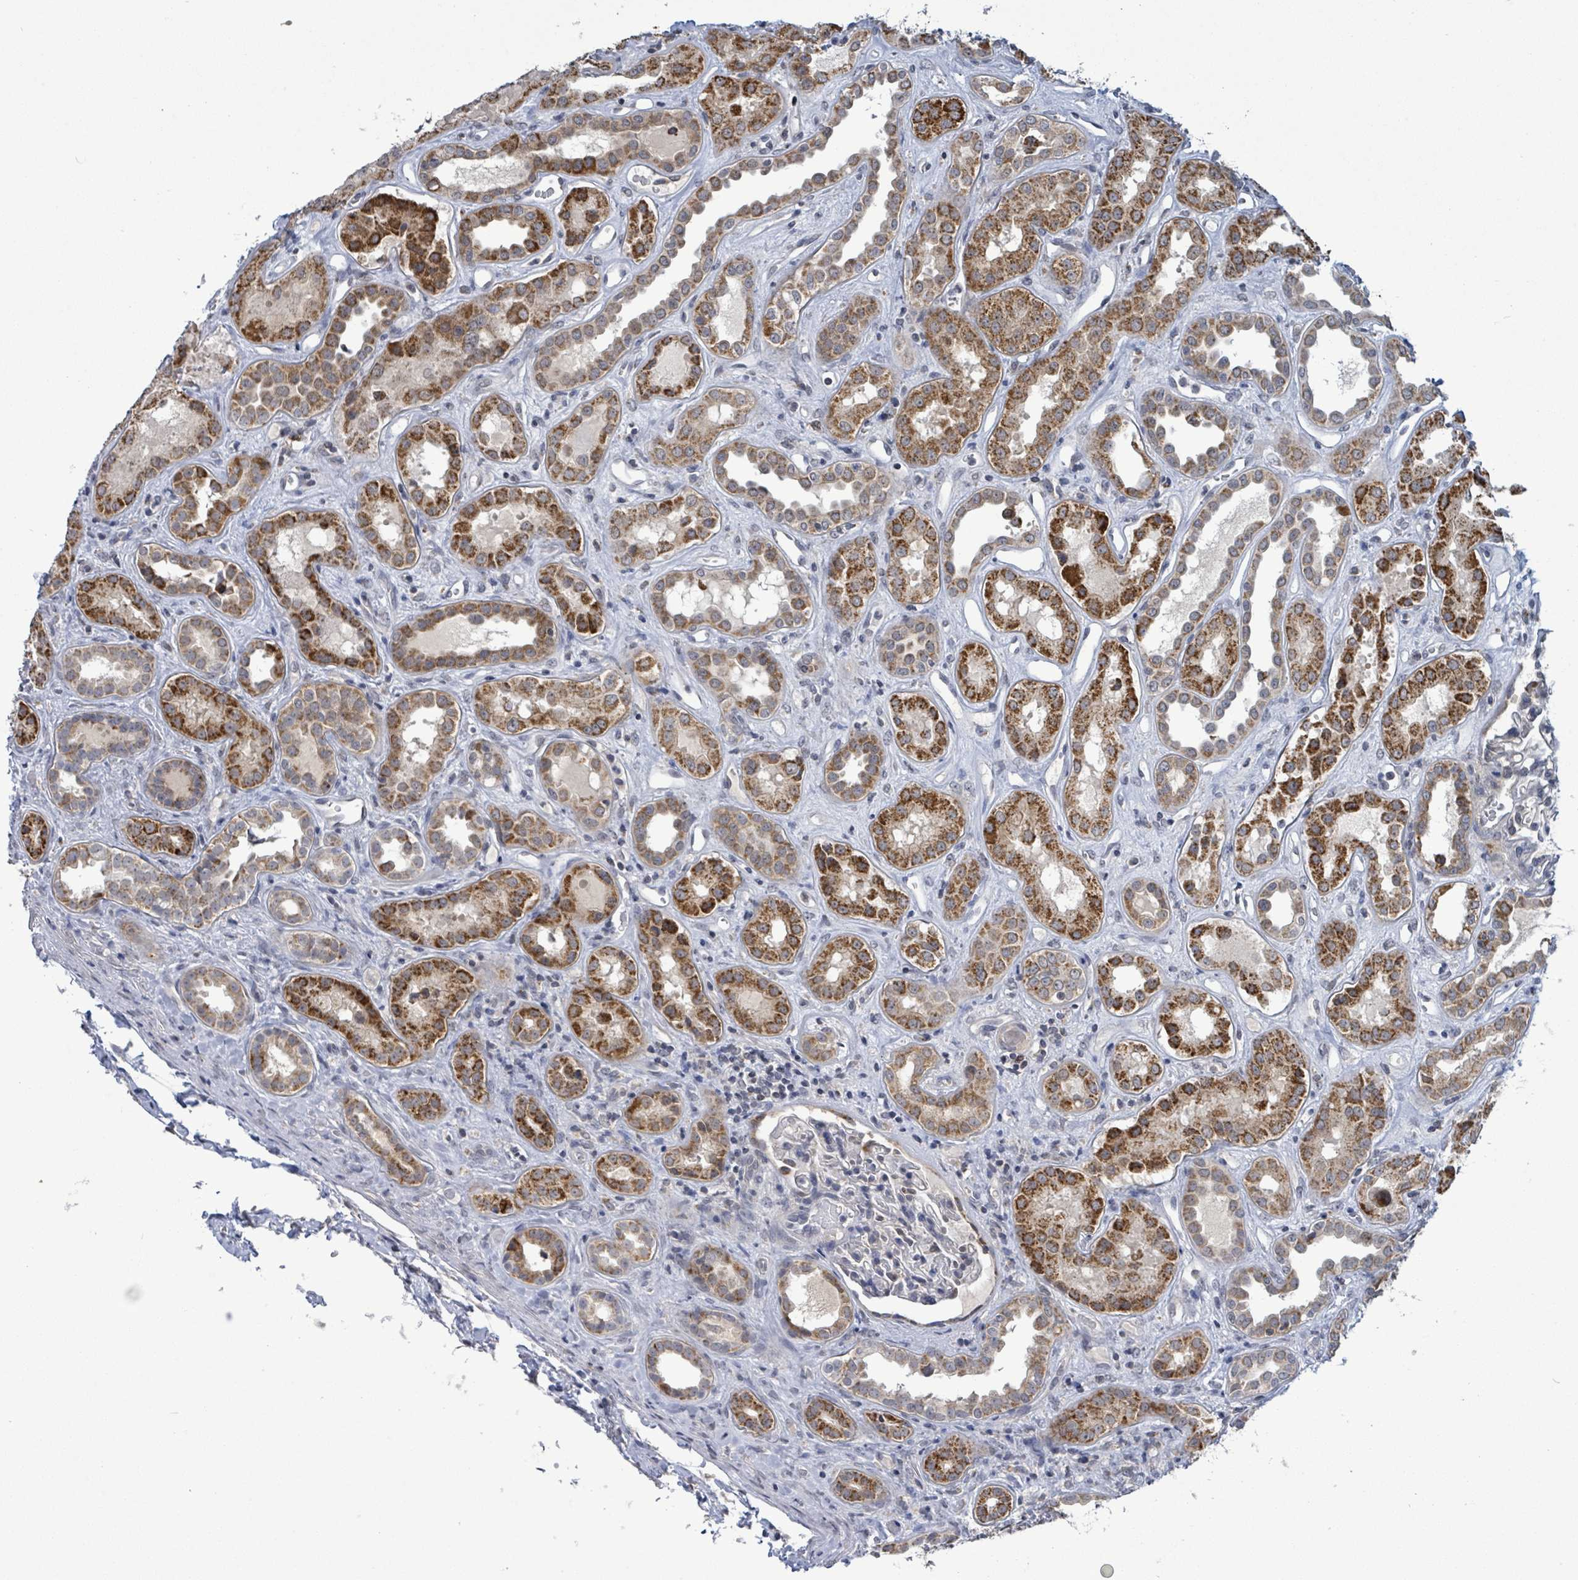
{"staining": {"intensity": "weak", "quantity": "<25%", "location": "cytoplasmic/membranous"}, "tissue": "kidney", "cell_type": "Cells in glomeruli", "image_type": "normal", "snomed": [{"axis": "morphology", "description": "Normal tissue, NOS"}, {"axis": "topography", "description": "Kidney"}], "caption": "Immunohistochemical staining of benign human kidney shows no significant expression in cells in glomeruli. (DAB immunohistochemistry with hematoxylin counter stain).", "gene": "COQ10B", "patient": {"sex": "male", "age": 59}}